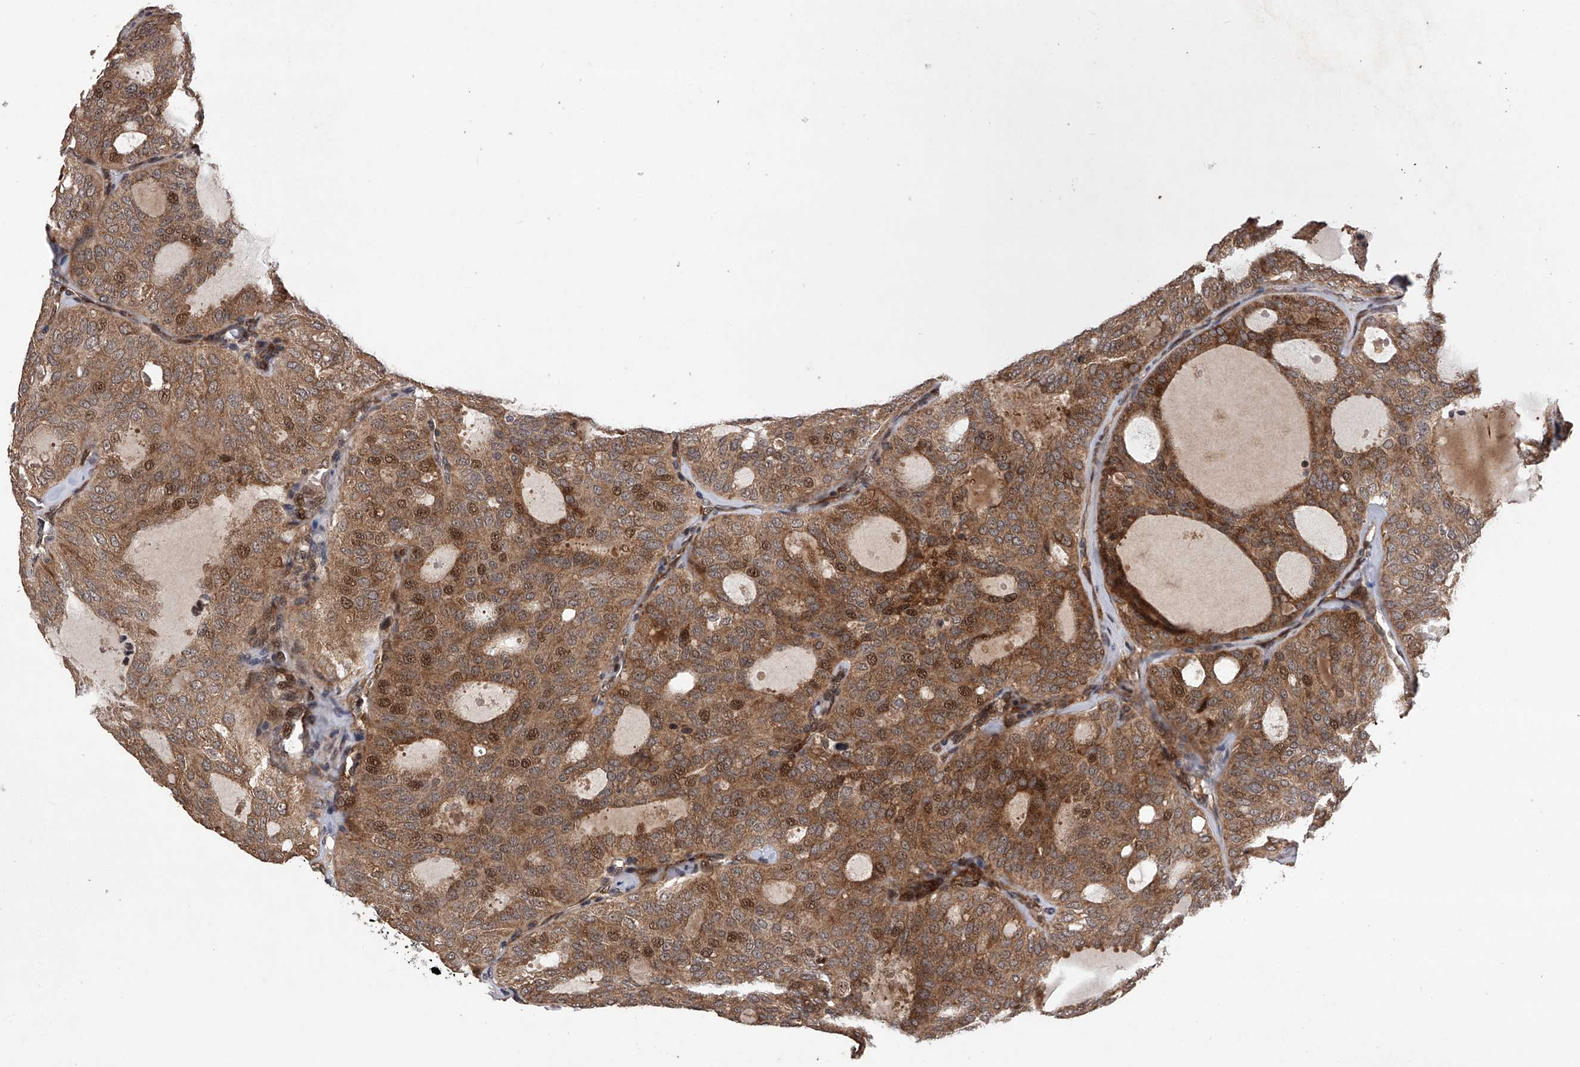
{"staining": {"intensity": "moderate", "quantity": ">75%", "location": "cytoplasmic/membranous,nuclear"}, "tissue": "thyroid cancer", "cell_type": "Tumor cells", "image_type": "cancer", "snomed": [{"axis": "morphology", "description": "Follicular adenoma carcinoma, NOS"}, {"axis": "topography", "description": "Thyroid gland"}], "caption": "Human thyroid cancer (follicular adenoma carcinoma) stained for a protein (brown) shows moderate cytoplasmic/membranous and nuclear positive positivity in about >75% of tumor cells.", "gene": "MAP3K11", "patient": {"sex": "male", "age": 75}}